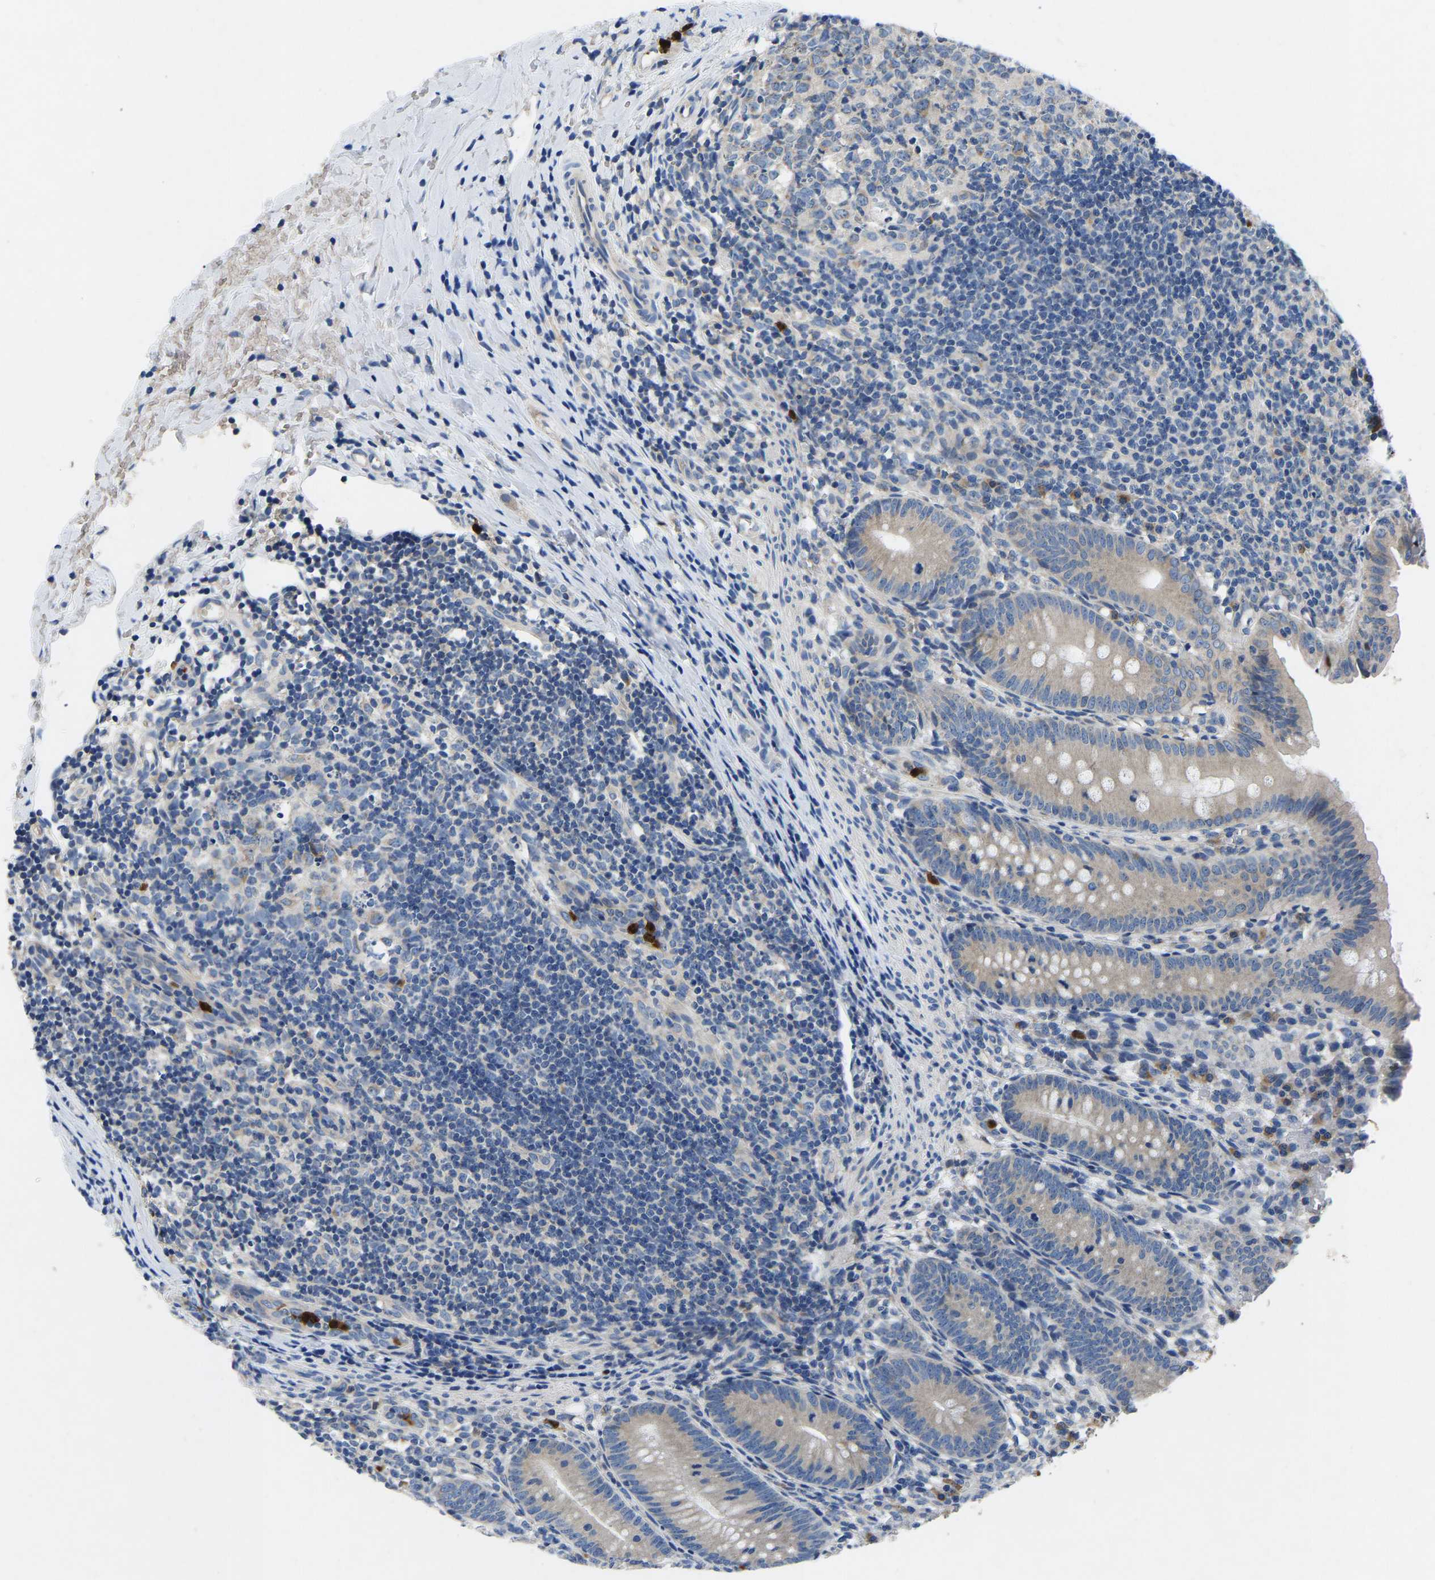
{"staining": {"intensity": "weak", "quantity": "<25%", "location": "cytoplasmic/membranous"}, "tissue": "appendix", "cell_type": "Glandular cells", "image_type": "normal", "snomed": [{"axis": "morphology", "description": "Normal tissue, NOS"}, {"axis": "topography", "description": "Appendix"}], "caption": "Immunohistochemical staining of unremarkable appendix reveals no significant staining in glandular cells. The staining was performed using DAB to visualize the protein expression in brown, while the nuclei were stained in blue with hematoxylin (Magnification: 20x).", "gene": "TOR1B", "patient": {"sex": "male", "age": 1}}